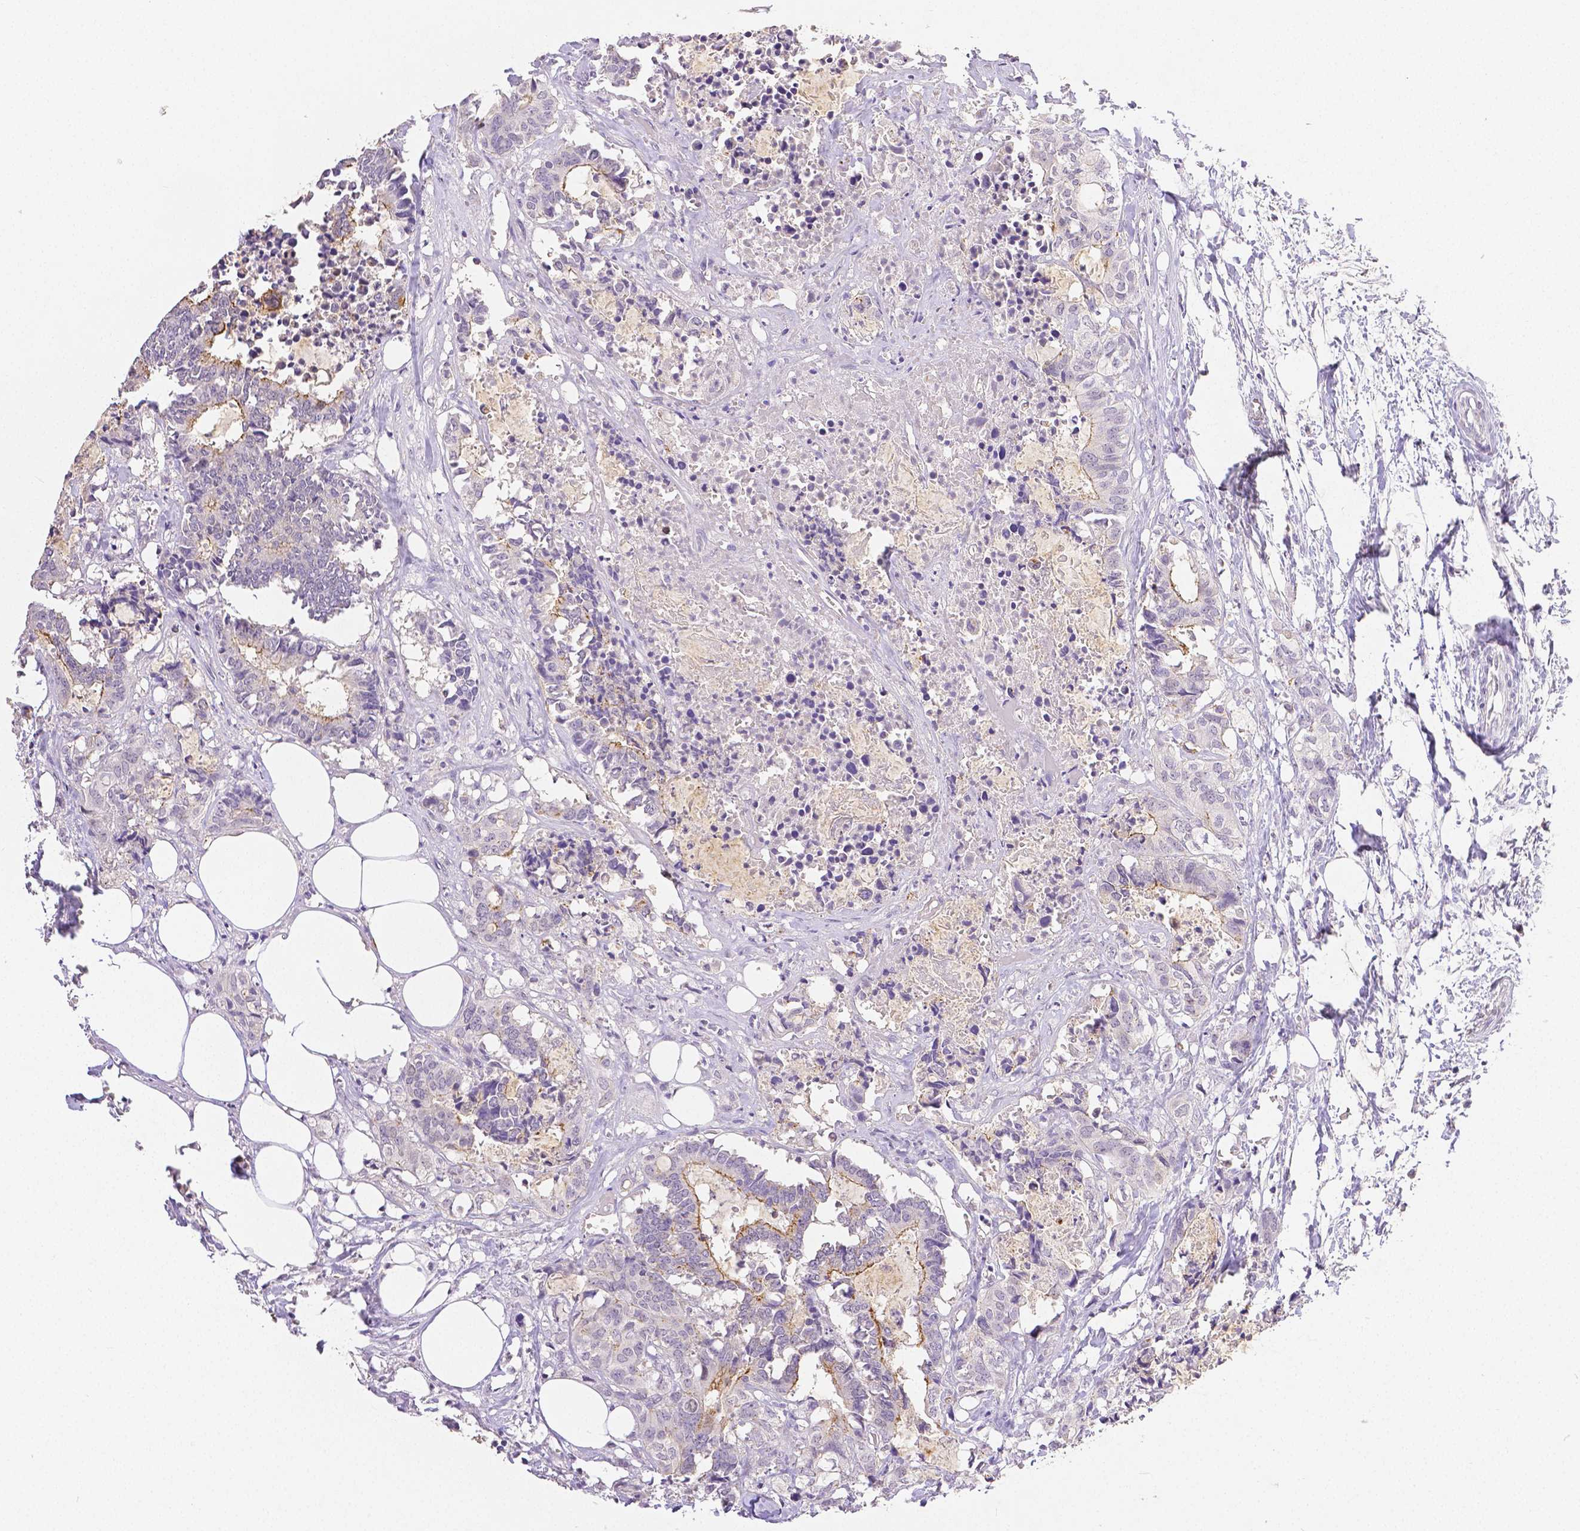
{"staining": {"intensity": "moderate", "quantity": "<25%", "location": "cytoplasmic/membranous"}, "tissue": "colorectal cancer", "cell_type": "Tumor cells", "image_type": "cancer", "snomed": [{"axis": "morphology", "description": "Adenocarcinoma, NOS"}, {"axis": "topography", "description": "Colon"}, {"axis": "topography", "description": "Rectum"}], "caption": "There is low levels of moderate cytoplasmic/membranous positivity in tumor cells of colorectal cancer (adenocarcinoma), as demonstrated by immunohistochemical staining (brown color).", "gene": "OCLN", "patient": {"sex": "male", "age": 57}}